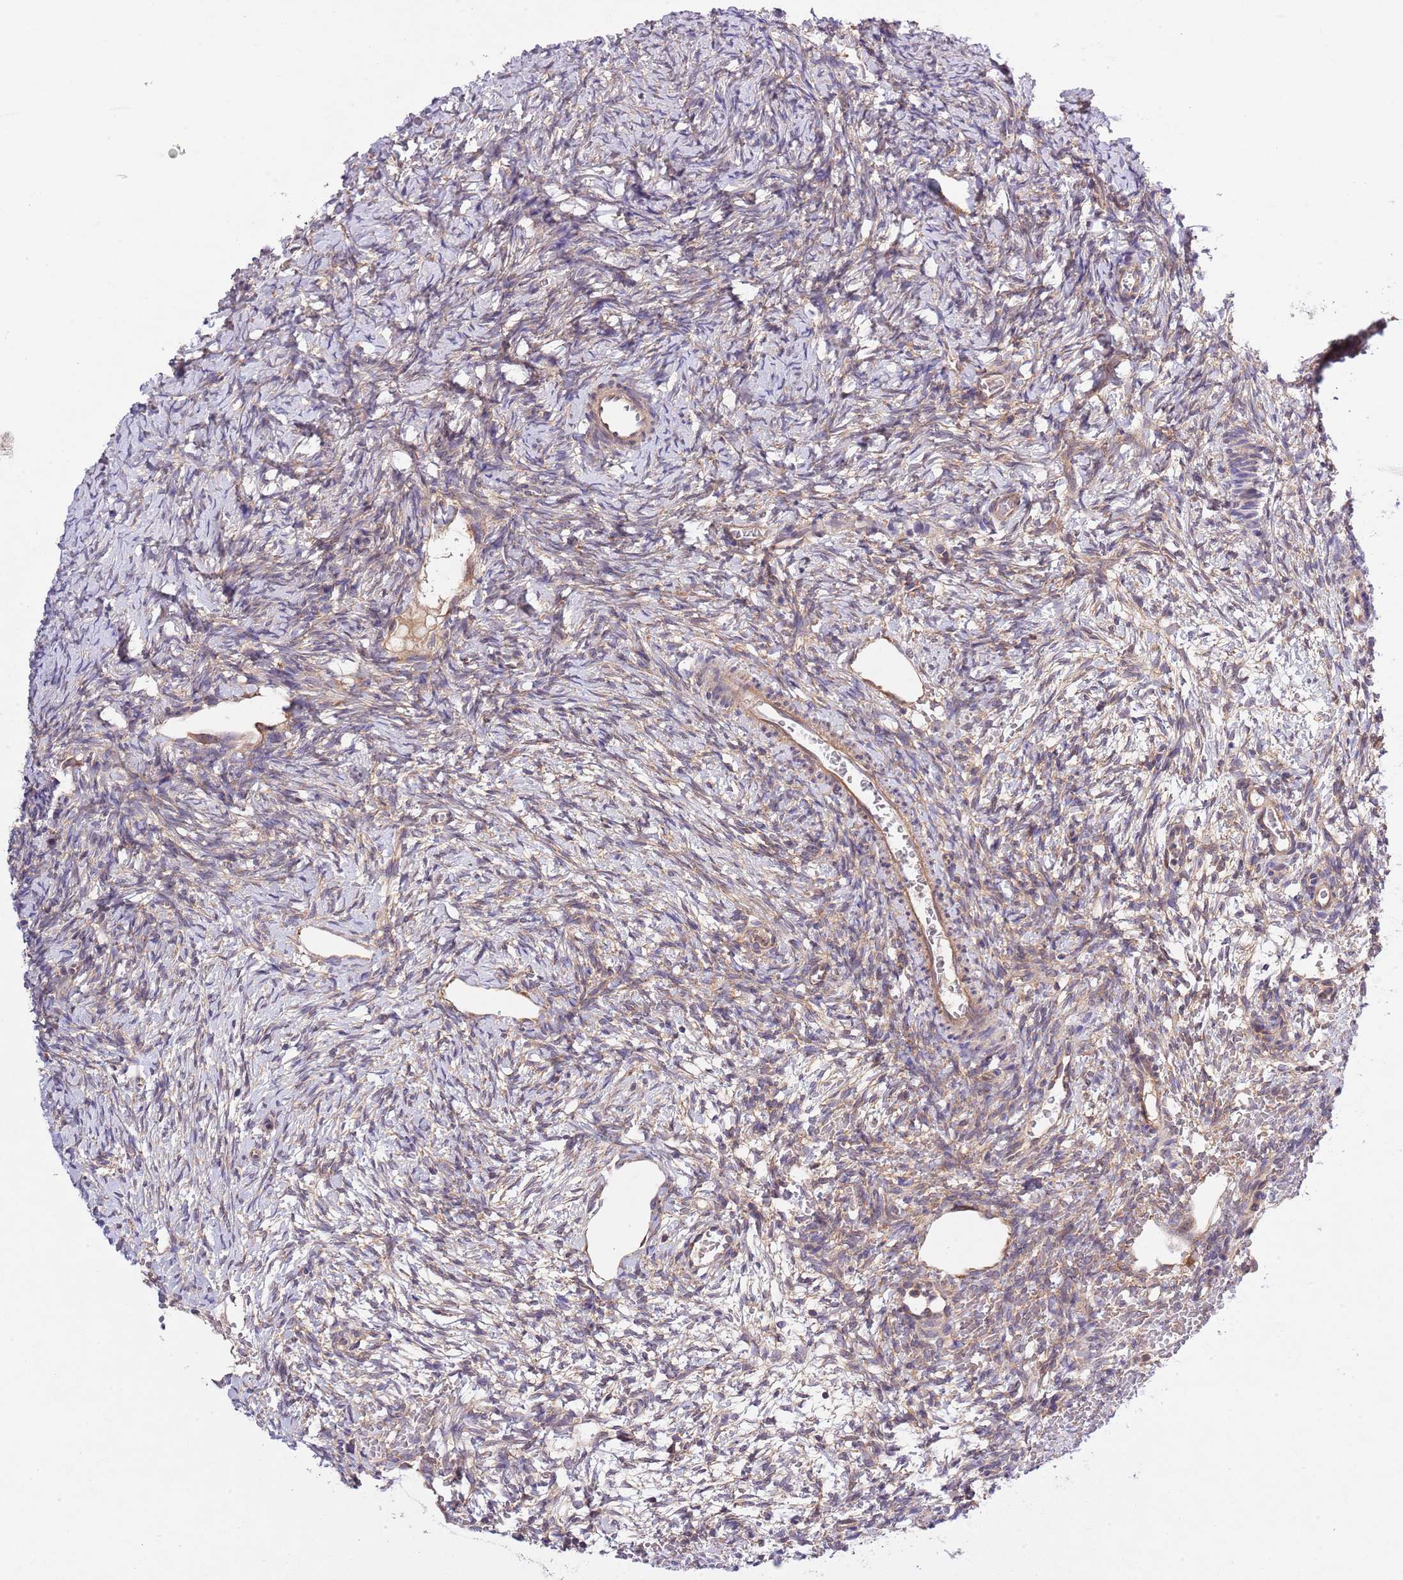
{"staining": {"intensity": "strong", "quantity": ">75%", "location": "cytoplasmic/membranous"}, "tissue": "ovary", "cell_type": "Follicle cells", "image_type": "normal", "snomed": [{"axis": "morphology", "description": "Normal tissue, NOS"}, {"axis": "topography", "description": "Ovary"}], "caption": "A brown stain highlights strong cytoplasmic/membranous positivity of a protein in follicle cells of unremarkable human ovary.", "gene": "MFNG", "patient": {"sex": "female", "age": 39}}